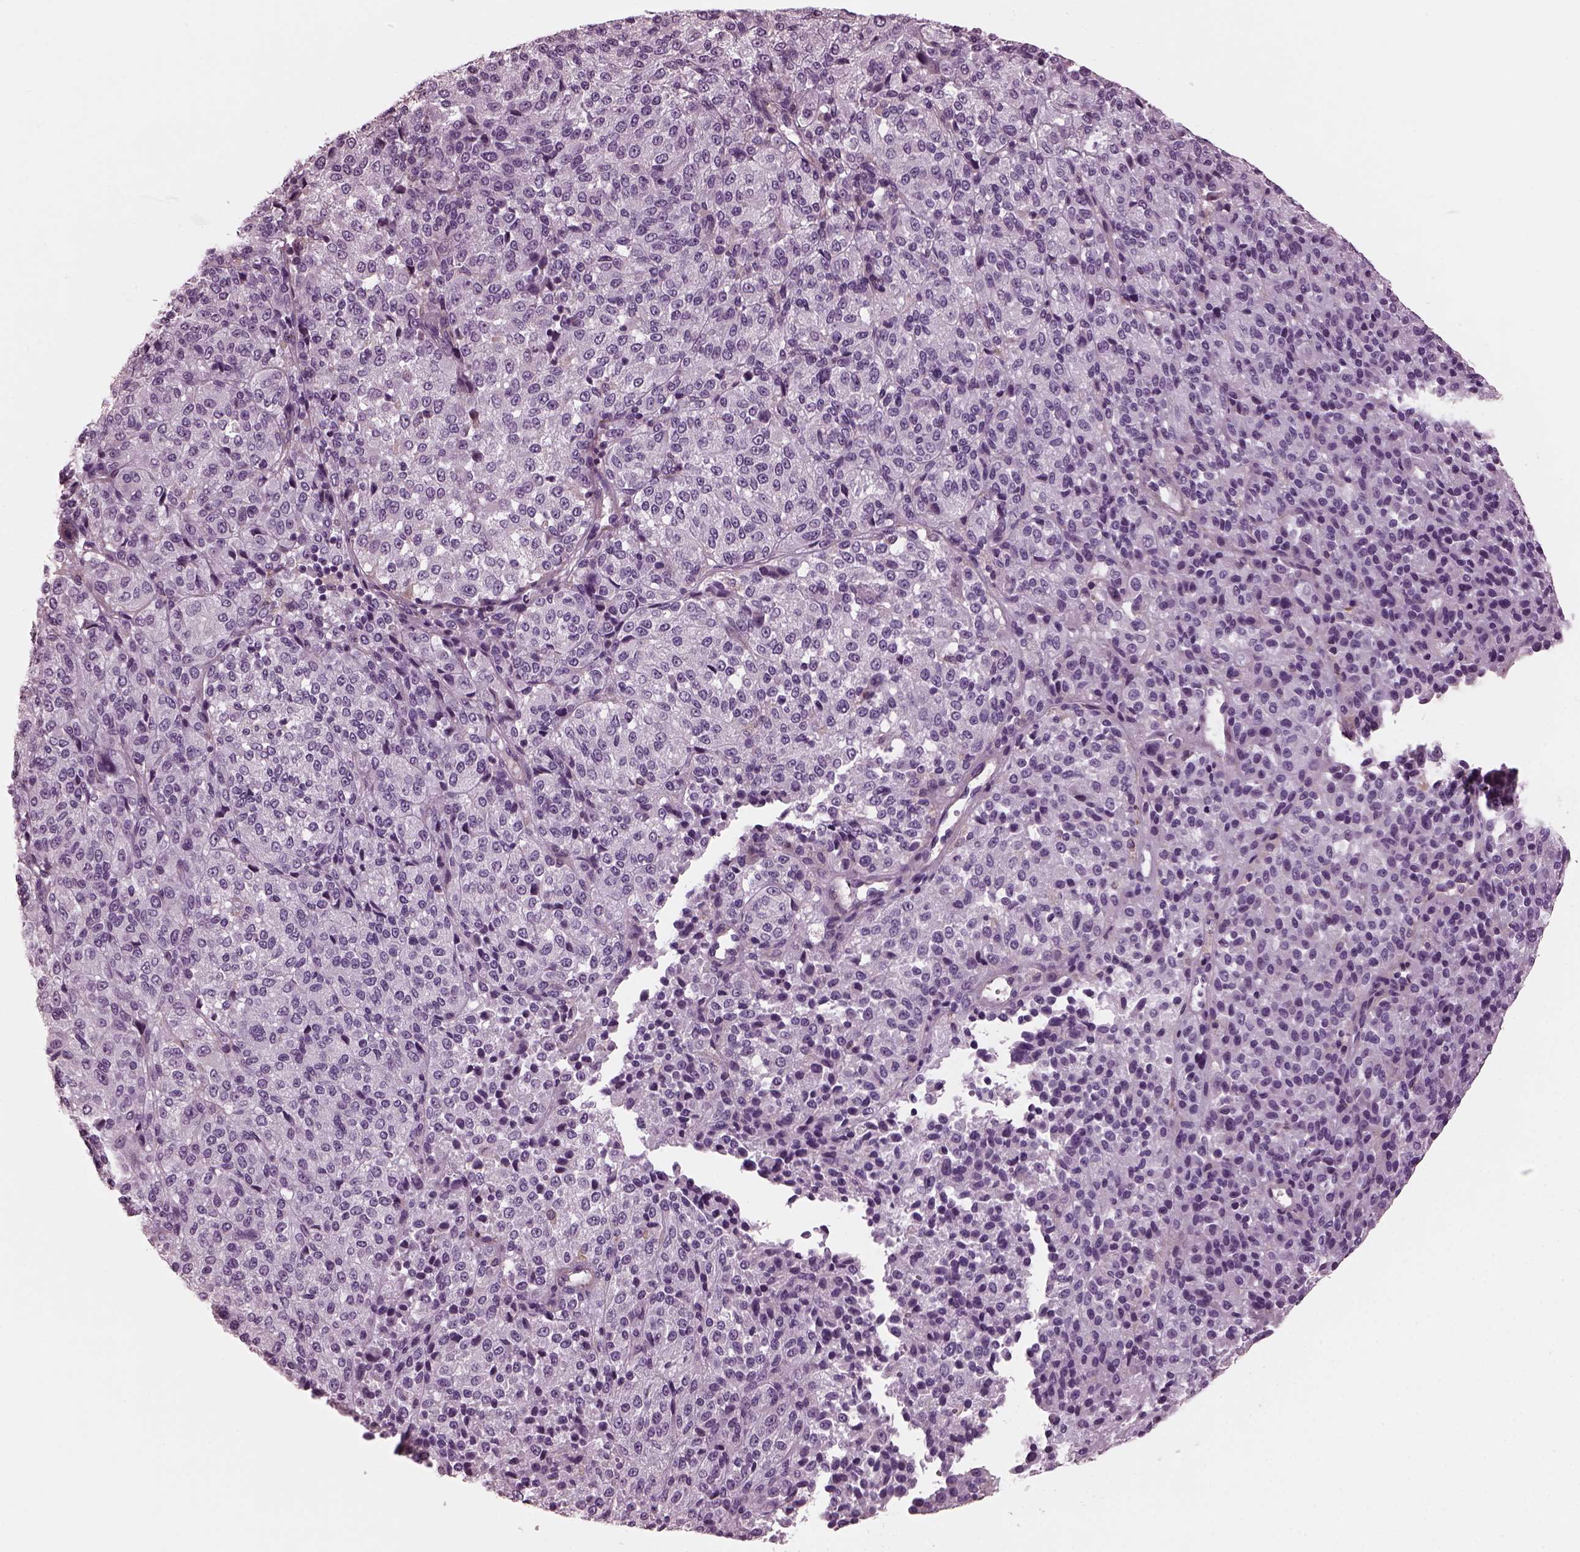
{"staining": {"intensity": "negative", "quantity": "none", "location": "none"}, "tissue": "melanoma", "cell_type": "Tumor cells", "image_type": "cancer", "snomed": [{"axis": "morphology", "description": "Malignant melanoma, Metastatic site"}, {"axis": "topography", "description": "Brain"}], "caption": "An image of melanoma stained for a protein demonstrates no brown staining in tumor cells.", "gene": "GDF11", "patient": {"sex": "female", "age": 56}}